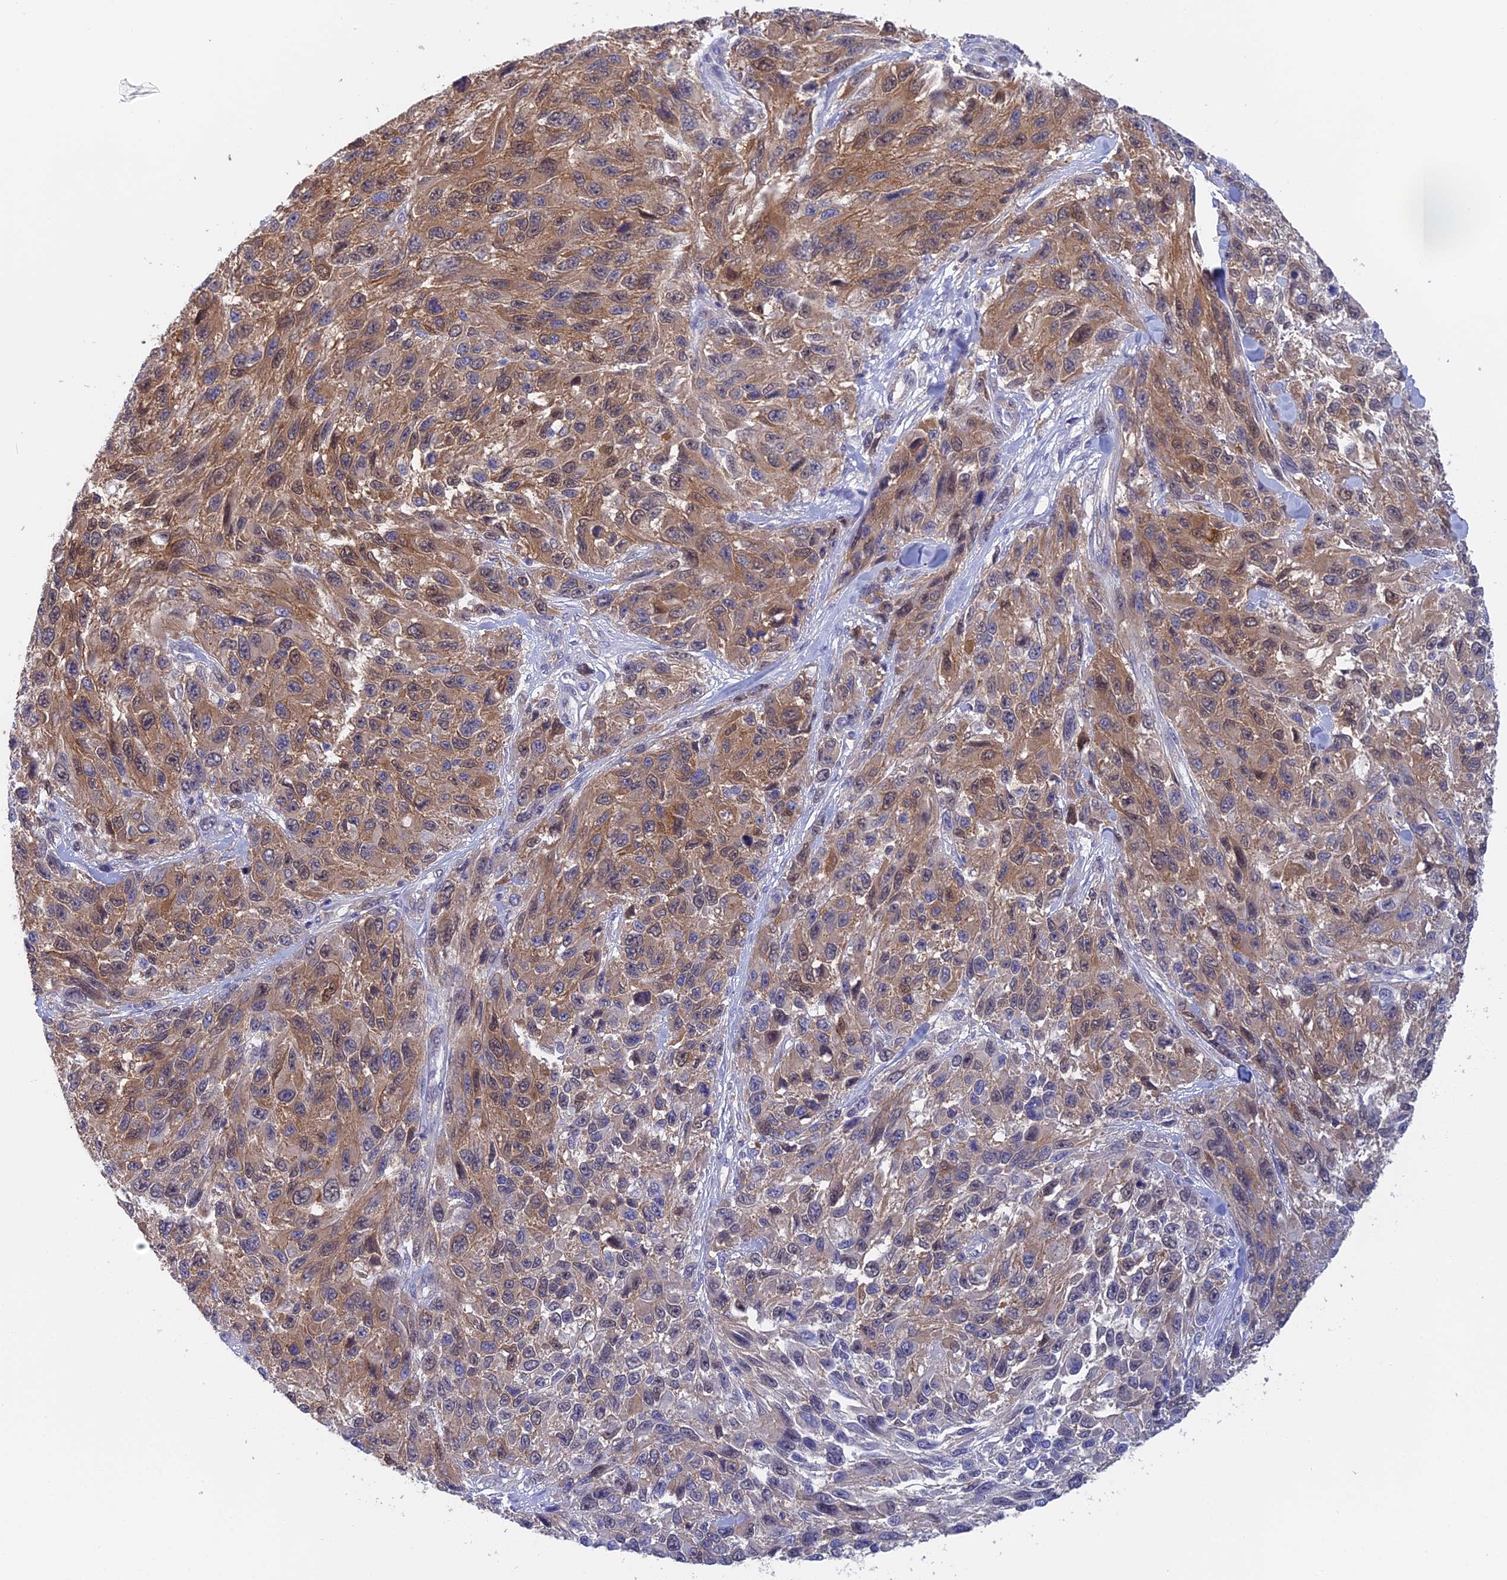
{"staining": {"intensity": "moderate", "quantity": ">75%", "location": "cytoplasmic/membranous,nuclear"}, "tissue": "melanoma", "cell_type": "Tumor cells", "image_type": "cancer", "snomed": [{"axis": "morphology", "description": "Malignant melanoma, NOS"}, {"axis": "topography", "description": "Skin"}], "caption": "Immunohistochemical staining of melanoma exhibits medium levels of moderate cytoplasmic/membranous and nuclear protein positivity in about >75% of tumor cells.", "gene": "STUB1", "patient": {"sex": "female", "age": 96}}